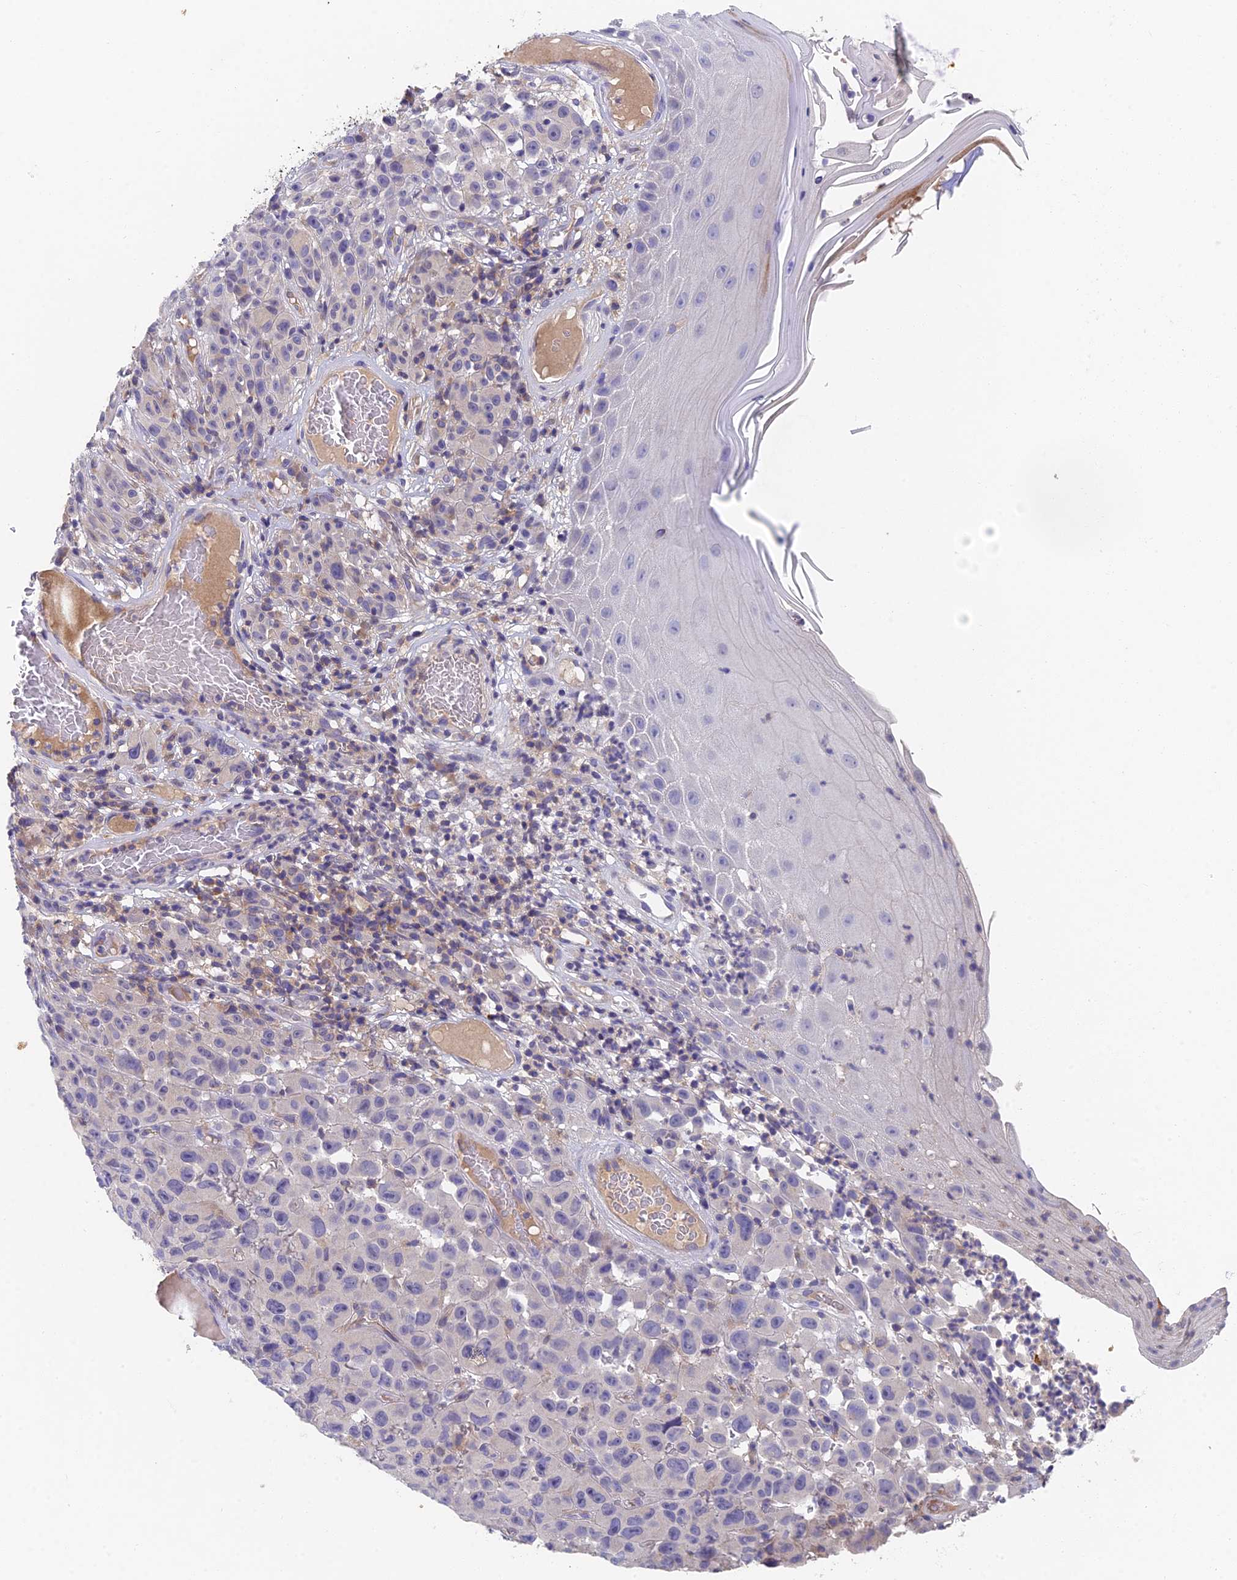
{"staining": {"intensity": "negative", "quantity": "none", "location": "none"}, "tissue": "melanoma", "cell_type": "Tumor cells", "image_type": "cancer", "snomed": [{"axis": "morphology", "description": "Malignant melanoma, NOS"}, {"axis": "topography", "description": "Skin"}], "caption": "Immunohistochemical staining of human melanoma shows no significant expression in tumor cells.", "gene": "ADAMTS13", "patient": {"sex": "female", "age": 82}}